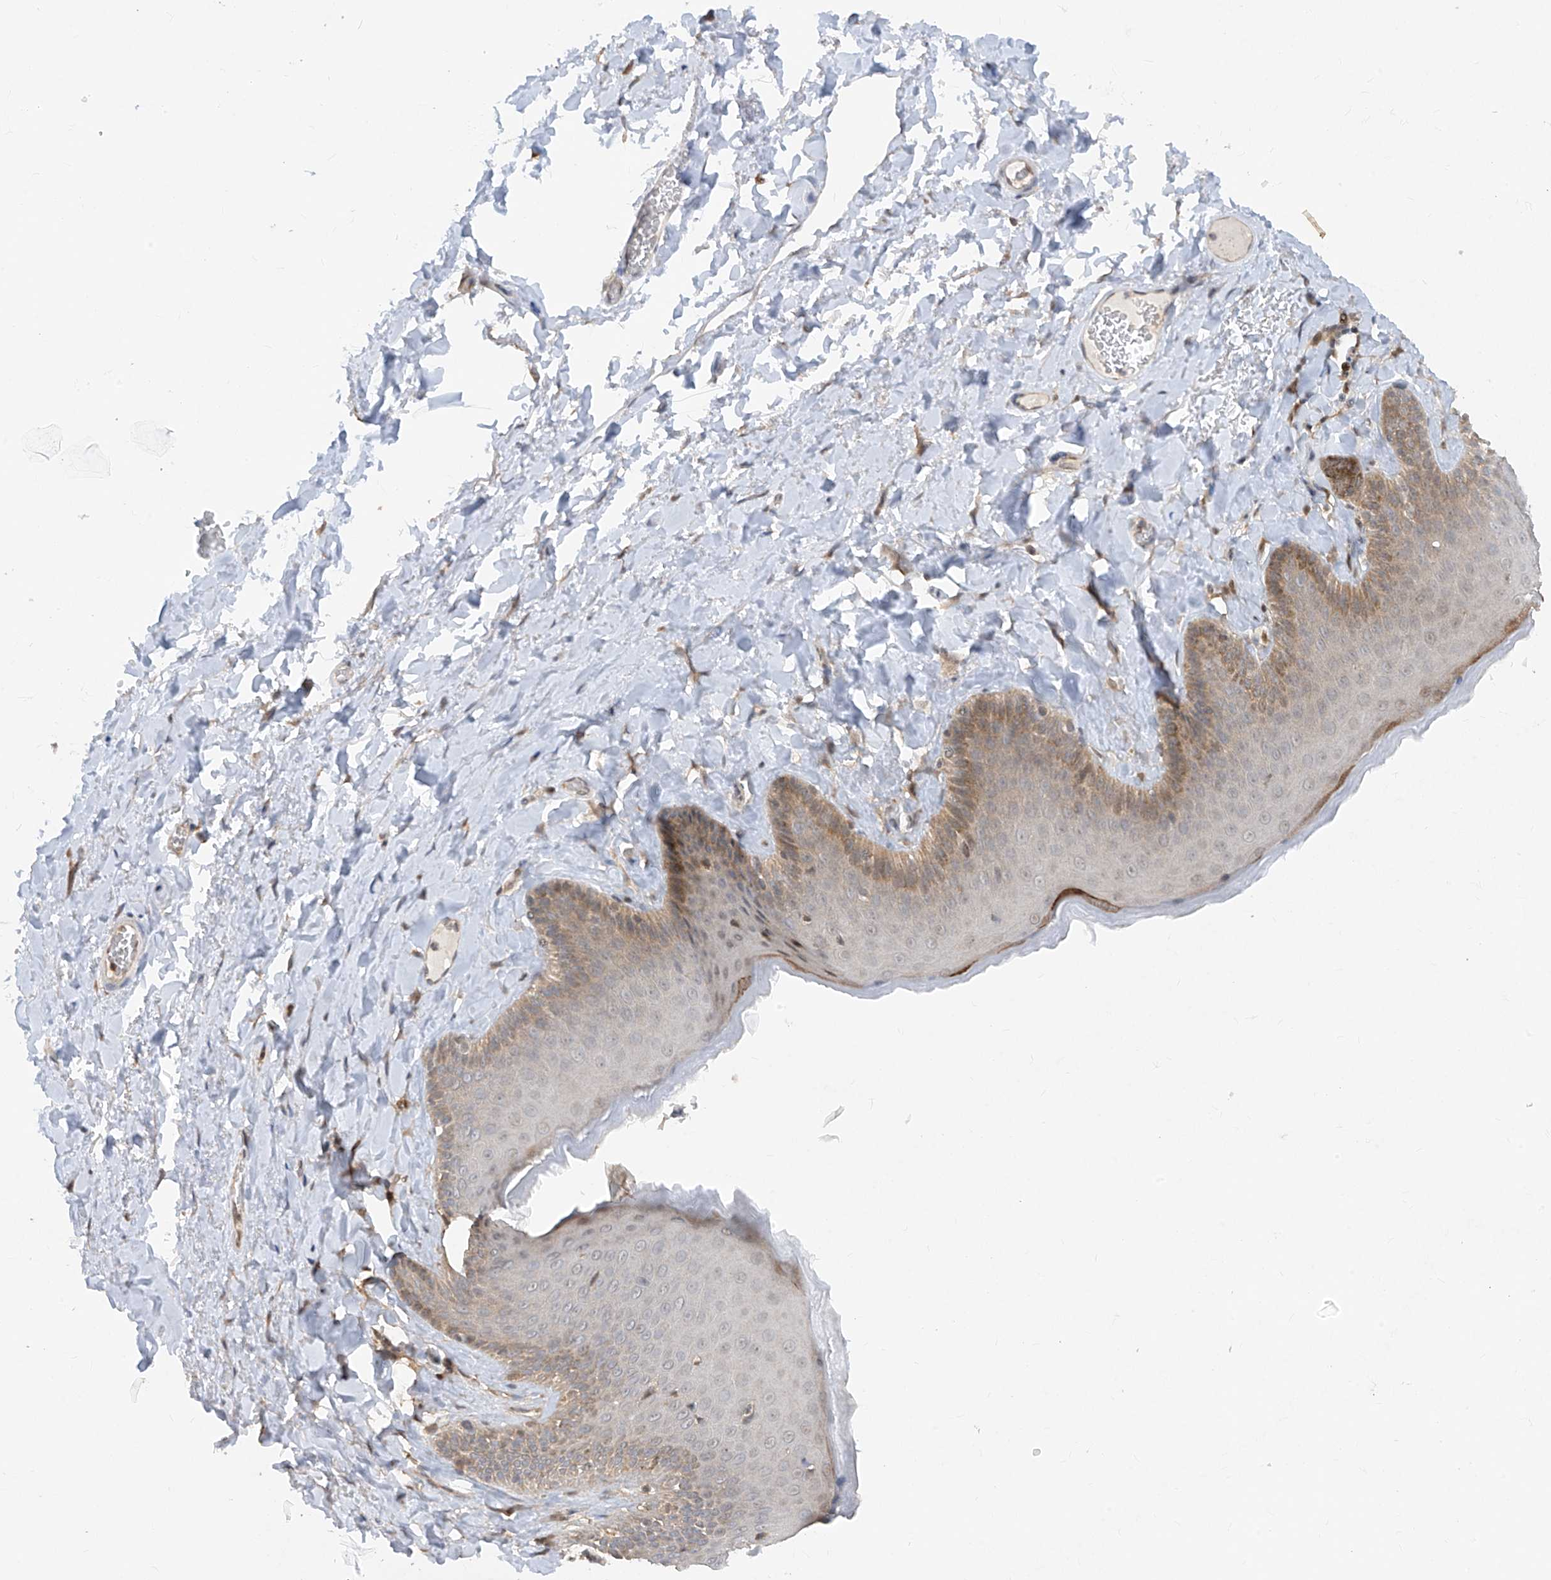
{"staining": {"intensity": "moderate", "quantity": "25%-75%", "location": "cytoplasmic/membranous"}, "tissue": "skin", "cell_type": "Epidermal cells", "image_type": "normal", "snomed": [{"axis": "morphology", "description": "Normal tissue, NOS"}, {"axis": "topography", "description": "Anal"}], "caption": "Immunohistochemistry of benign human skin demonstrates medium levels of moderate cytoplasmic/membranous expression in approximately 25%-75% of epidermal cells.", "gene": "ZNF358", "patient": {"sex": "male", "age": 69}}